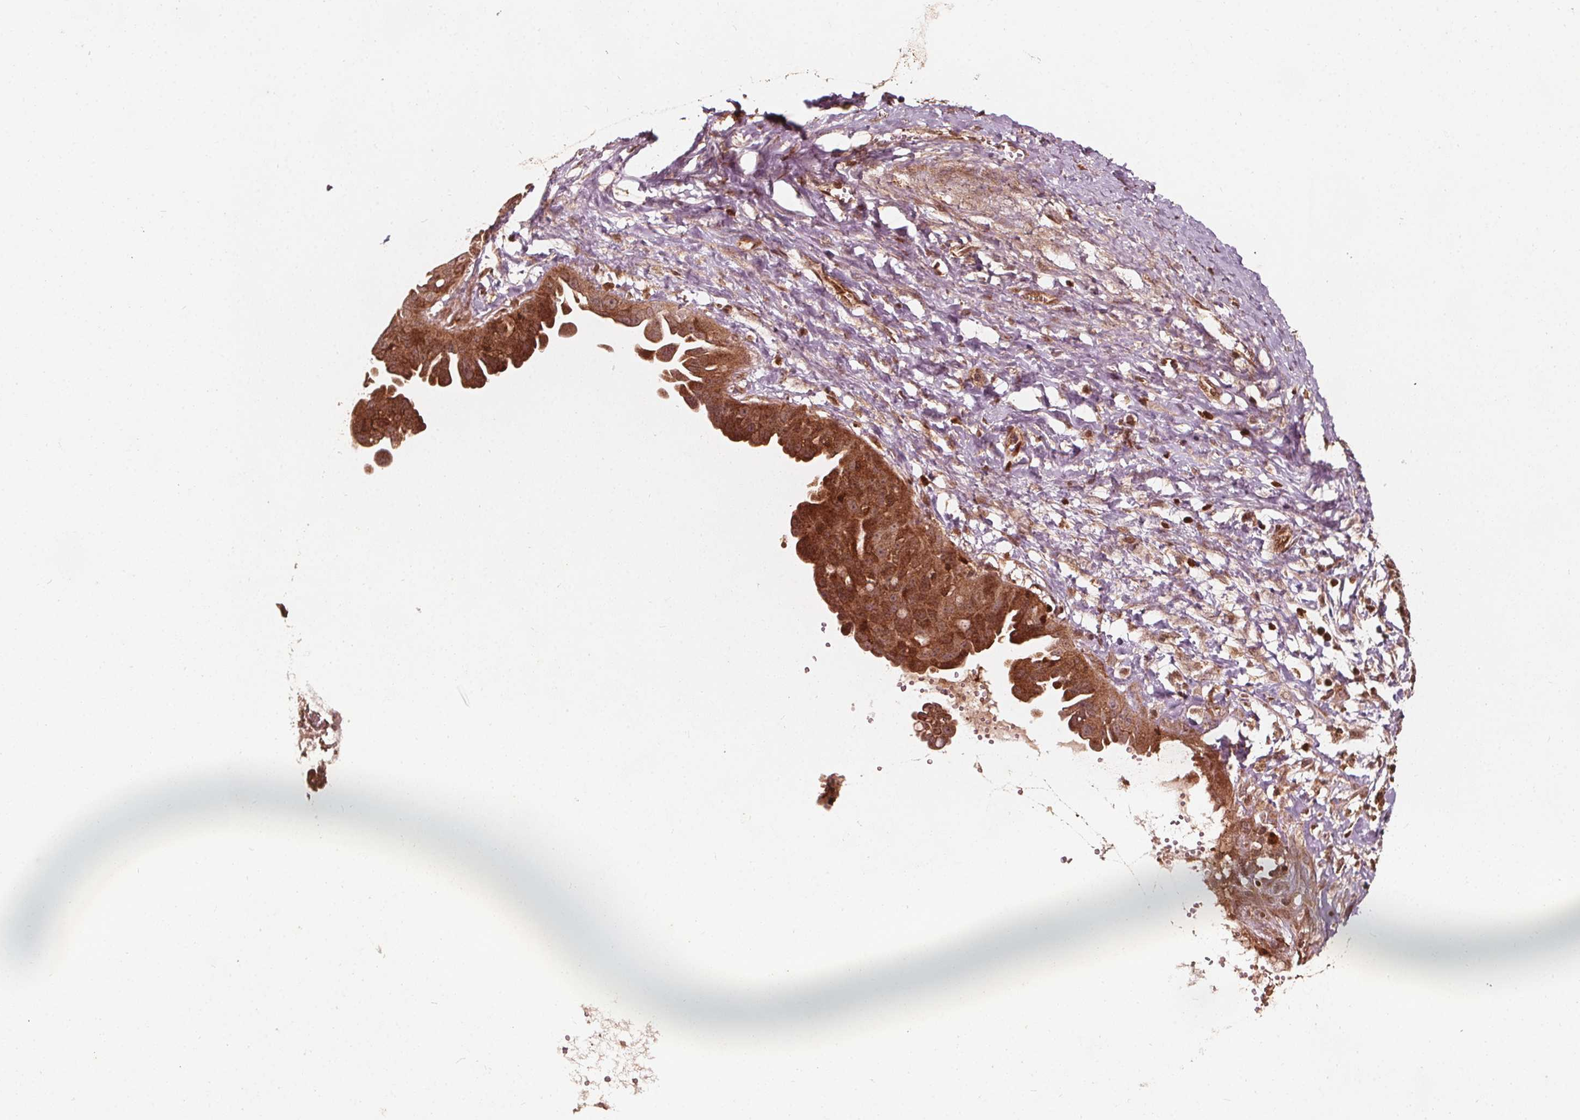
{"staining": {"intensity": "strong", "quantity": ">75%", "location": "cytoplasmic/membranous"}, "tissue": "ovarian cancer", "cell_type": "Tumor cells", "image_type": "cancer", "snomed": [{"axis": "morphology", "description": "Carcinoma, endometroid"}, {"axis": "topography", "description": "Ovary"}], "caption": "Immunohistochemical staining of ovarian cancer exhibits high levels of strong cytoplasmic/membranous protein positivity in about >75% of tumor cells.", "gene": "AIP", "patient": {"sex": "female", "age": 70}}